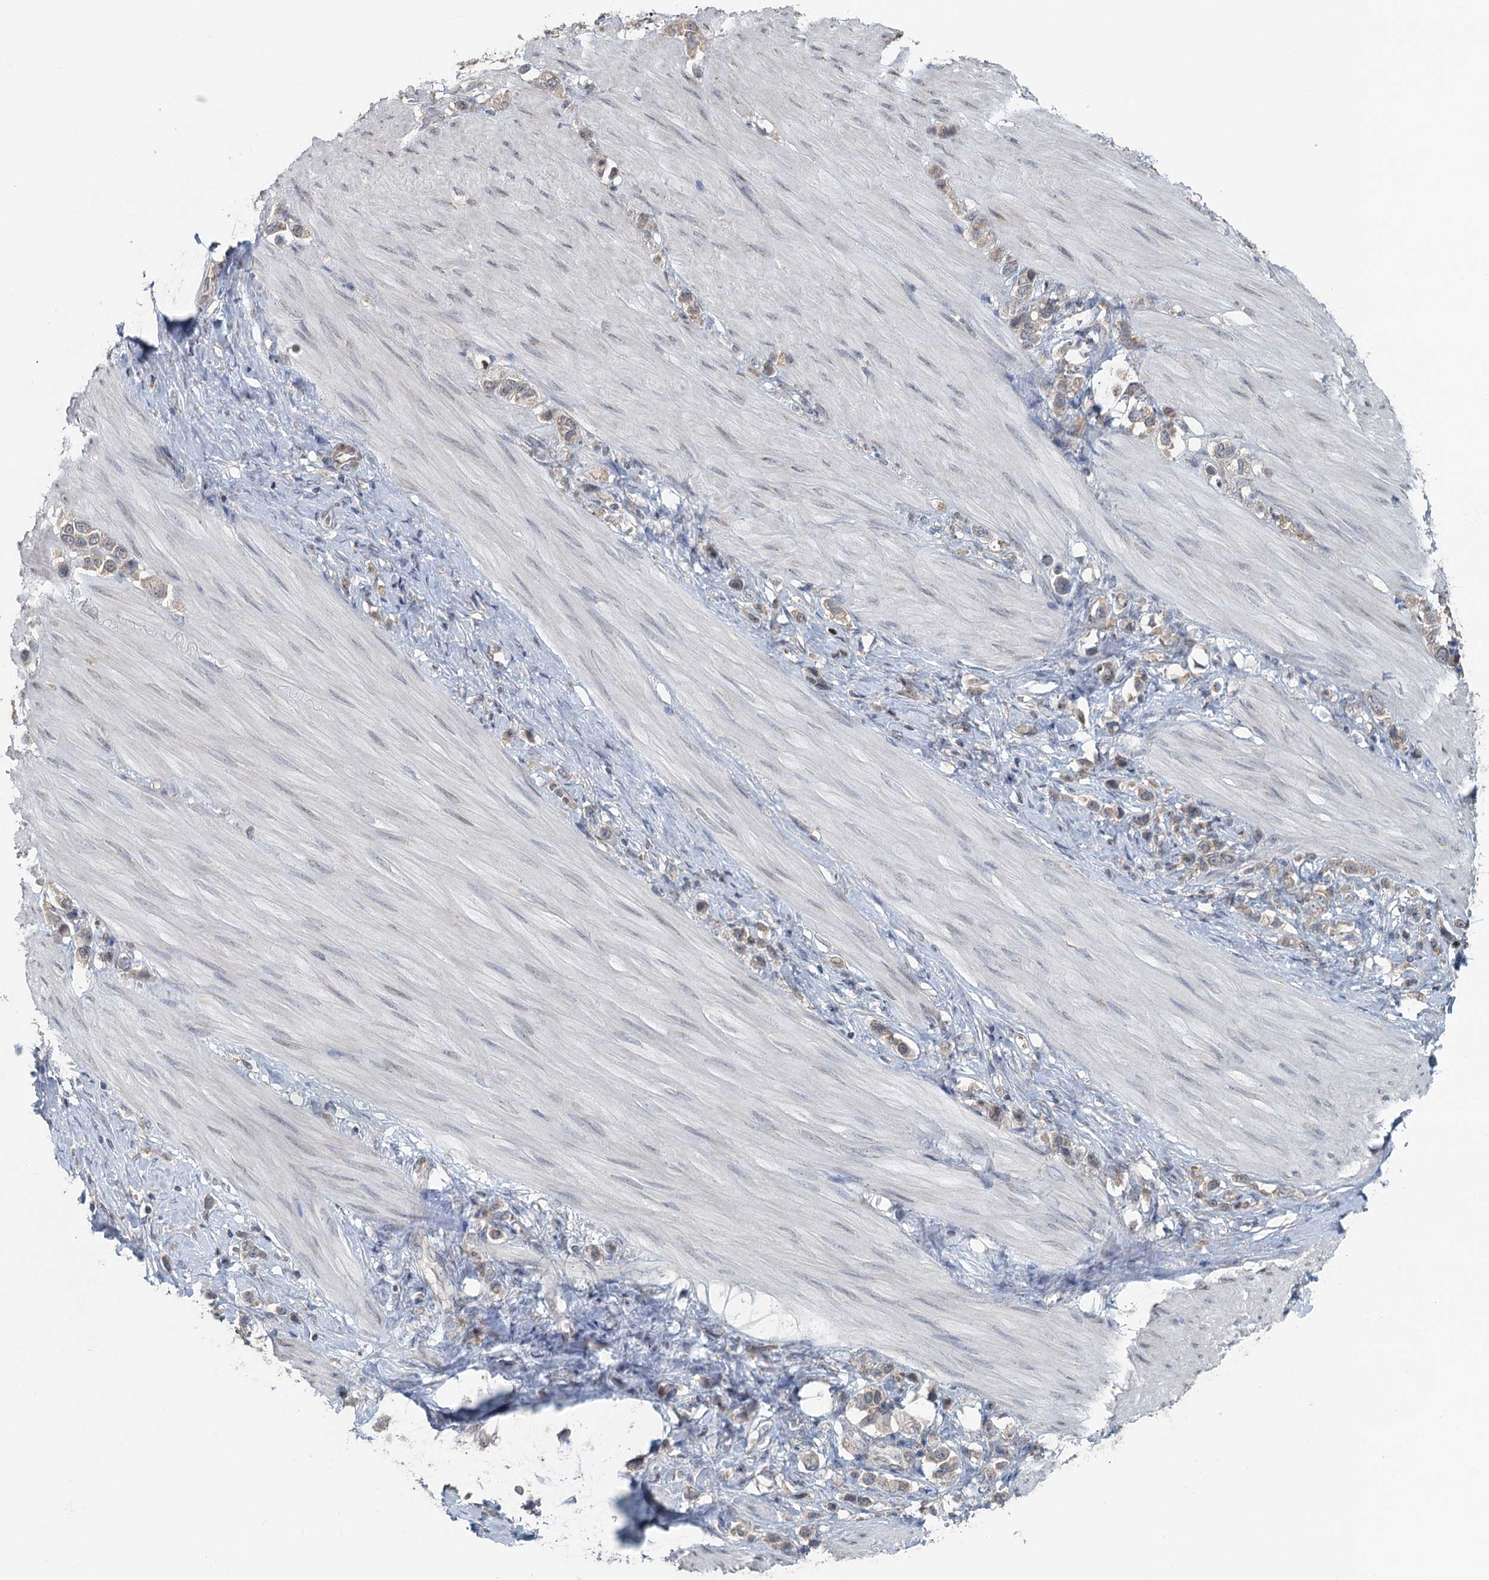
{"staining": {"intensity": "weak", "quantity": "25%-75%", "location": "cytoplasmic/membranous"}, "tissue": "stomach cancer", "cell_type": "Tumor cells", "image_type": "cancer", "snomed": [{"axis": "morphology", "description": "Adenocarcinoma, NOS"}, {"axis": "topography", "description": "Stomach"}], "caption": "Approximately 25%-75% of tumor cells in human stomach cancer (adenocarcinoma) exhibit weak cytoplasmic/membranous protein positivity as visualized by brown immunohistochemical staining.", "gene": "TEX35", "patient": {"sex": "female", "age": 65}}